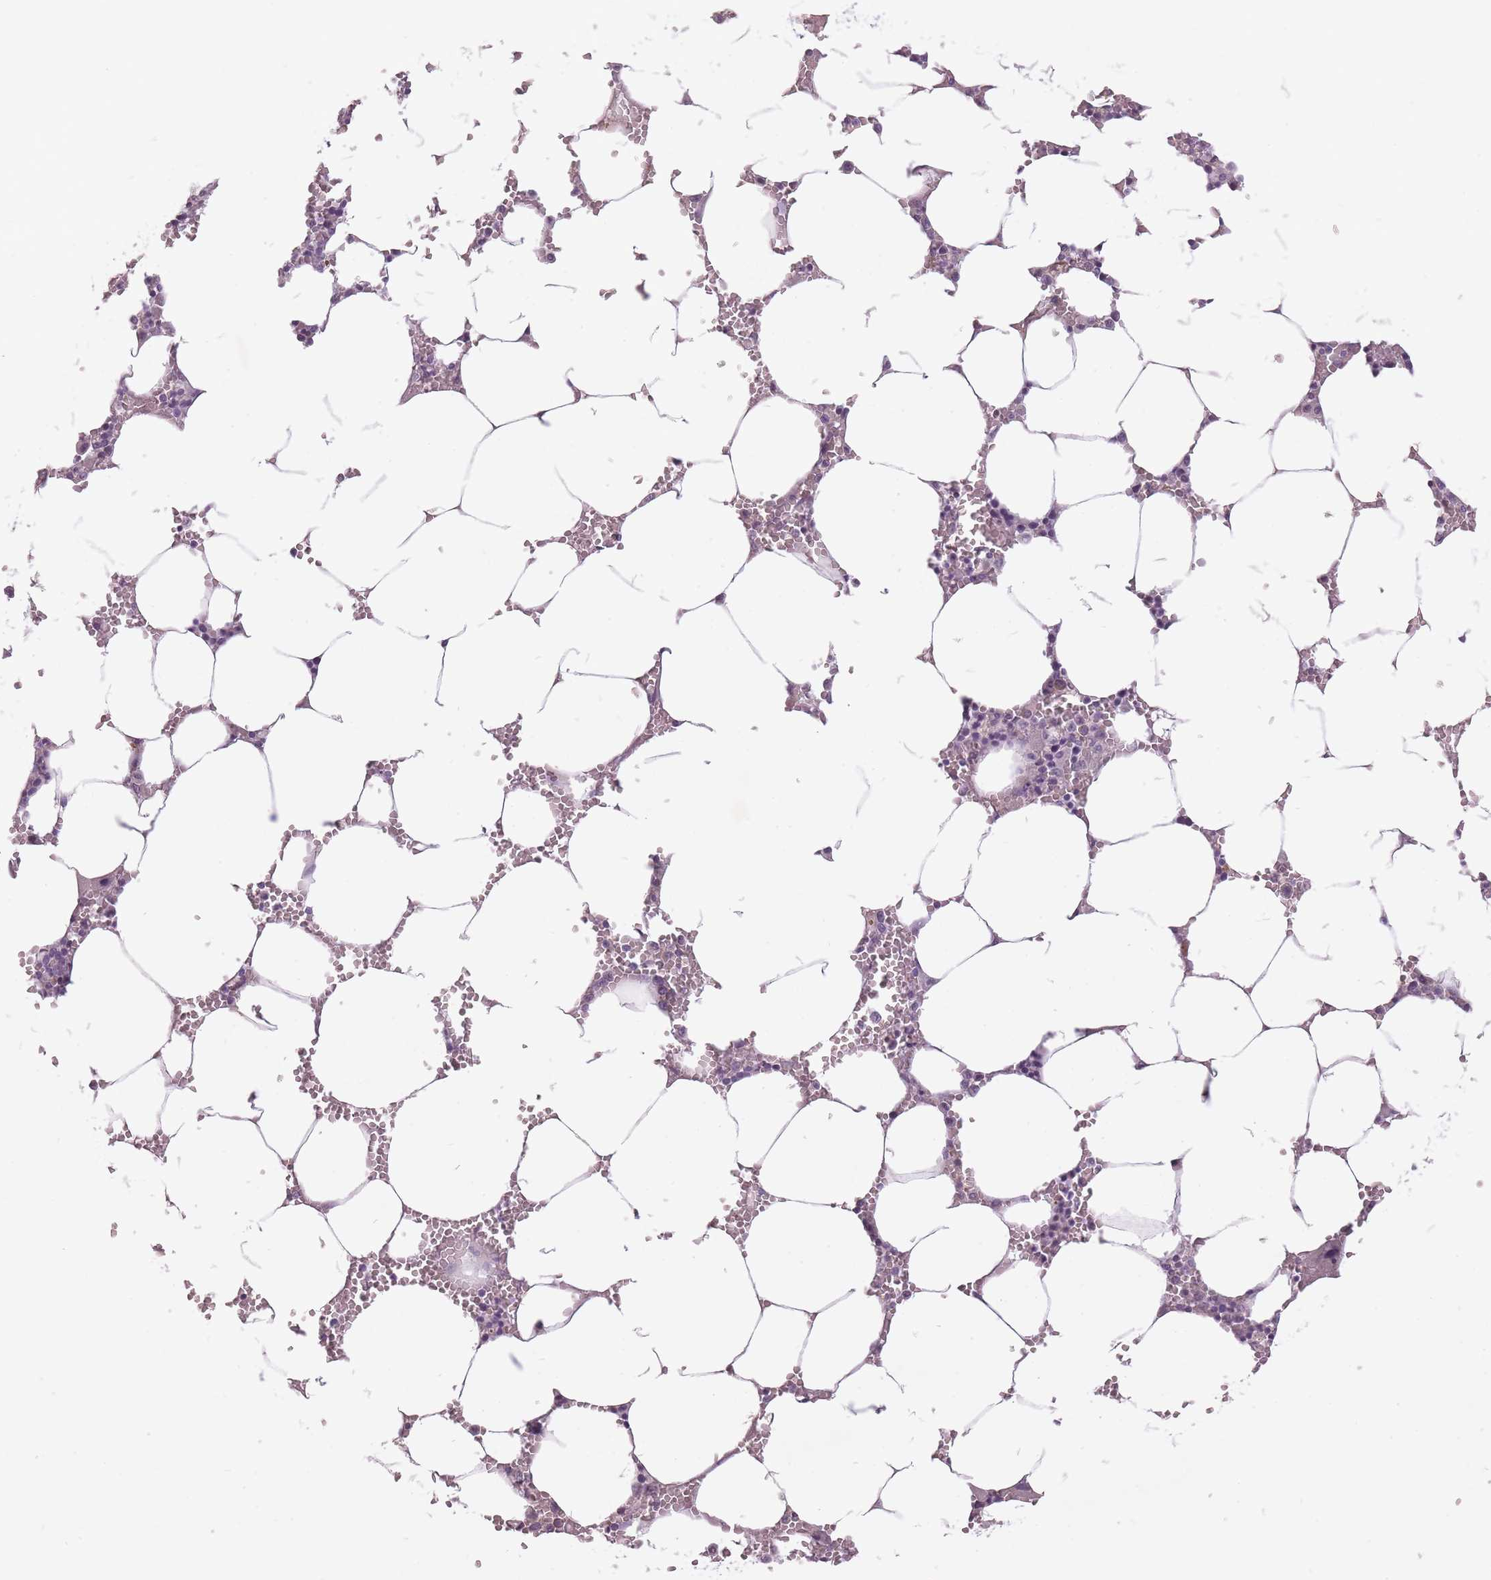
{"staining": {"intensity": "negative", "quantity": "none", "location": "none"}, "tissue": "bone marrow", "cell_type": "Hematopoietic cells", "image_type": "normal", "snomed": [{"axis": "morphology", "description": "Normal tissue, NOS"}, {"axis": "topography", "description": "Bone marrow"}], "caption": "Immunohistochemistry of normal human bone marrow reveals no expression in hematopoietic cells.", "gene": "FAM43B", "patient": {"sex": "male", "age": 70}}